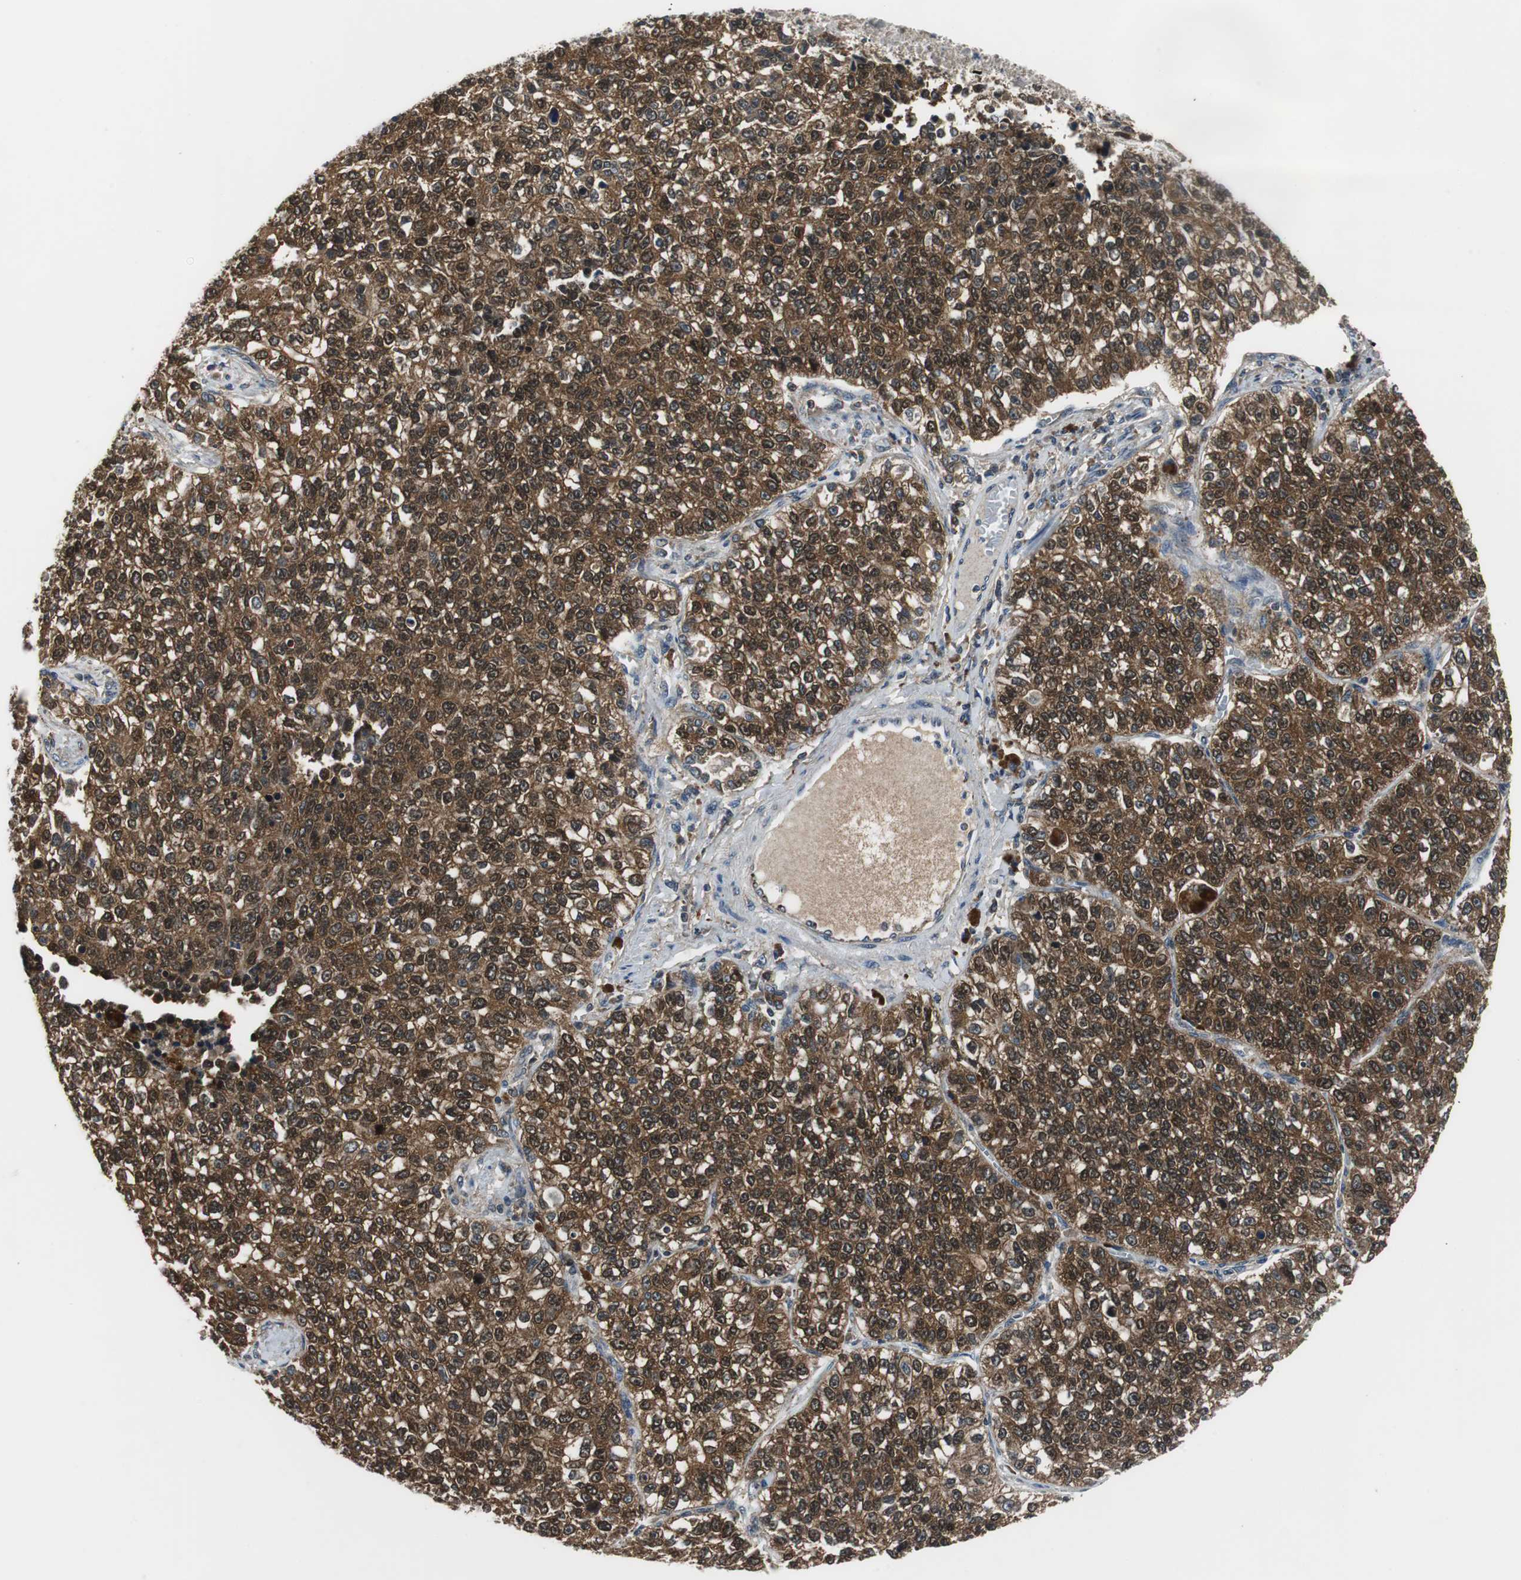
{"staining": {"intensity": "strong", "quantity": ">75%", "location": "cytoplasmic/membranous"}, "tissue": "lung cancer", "cell_type": "Tumor cells", "image_type": "cancer", "snomed": [{"axis": "morphology", "description": "Adenocarcinoma, NOS"}, {"axis": "topography", "description": "Lung"}], "caption": "Human adenocarcinoma (lung) stained with a brown dye reveals strong cytoplasmic/membranous positive positivity in about >75% of tumor cells.", "gene": "VBP1", "patient": {"sex": "male", "age": 49}}